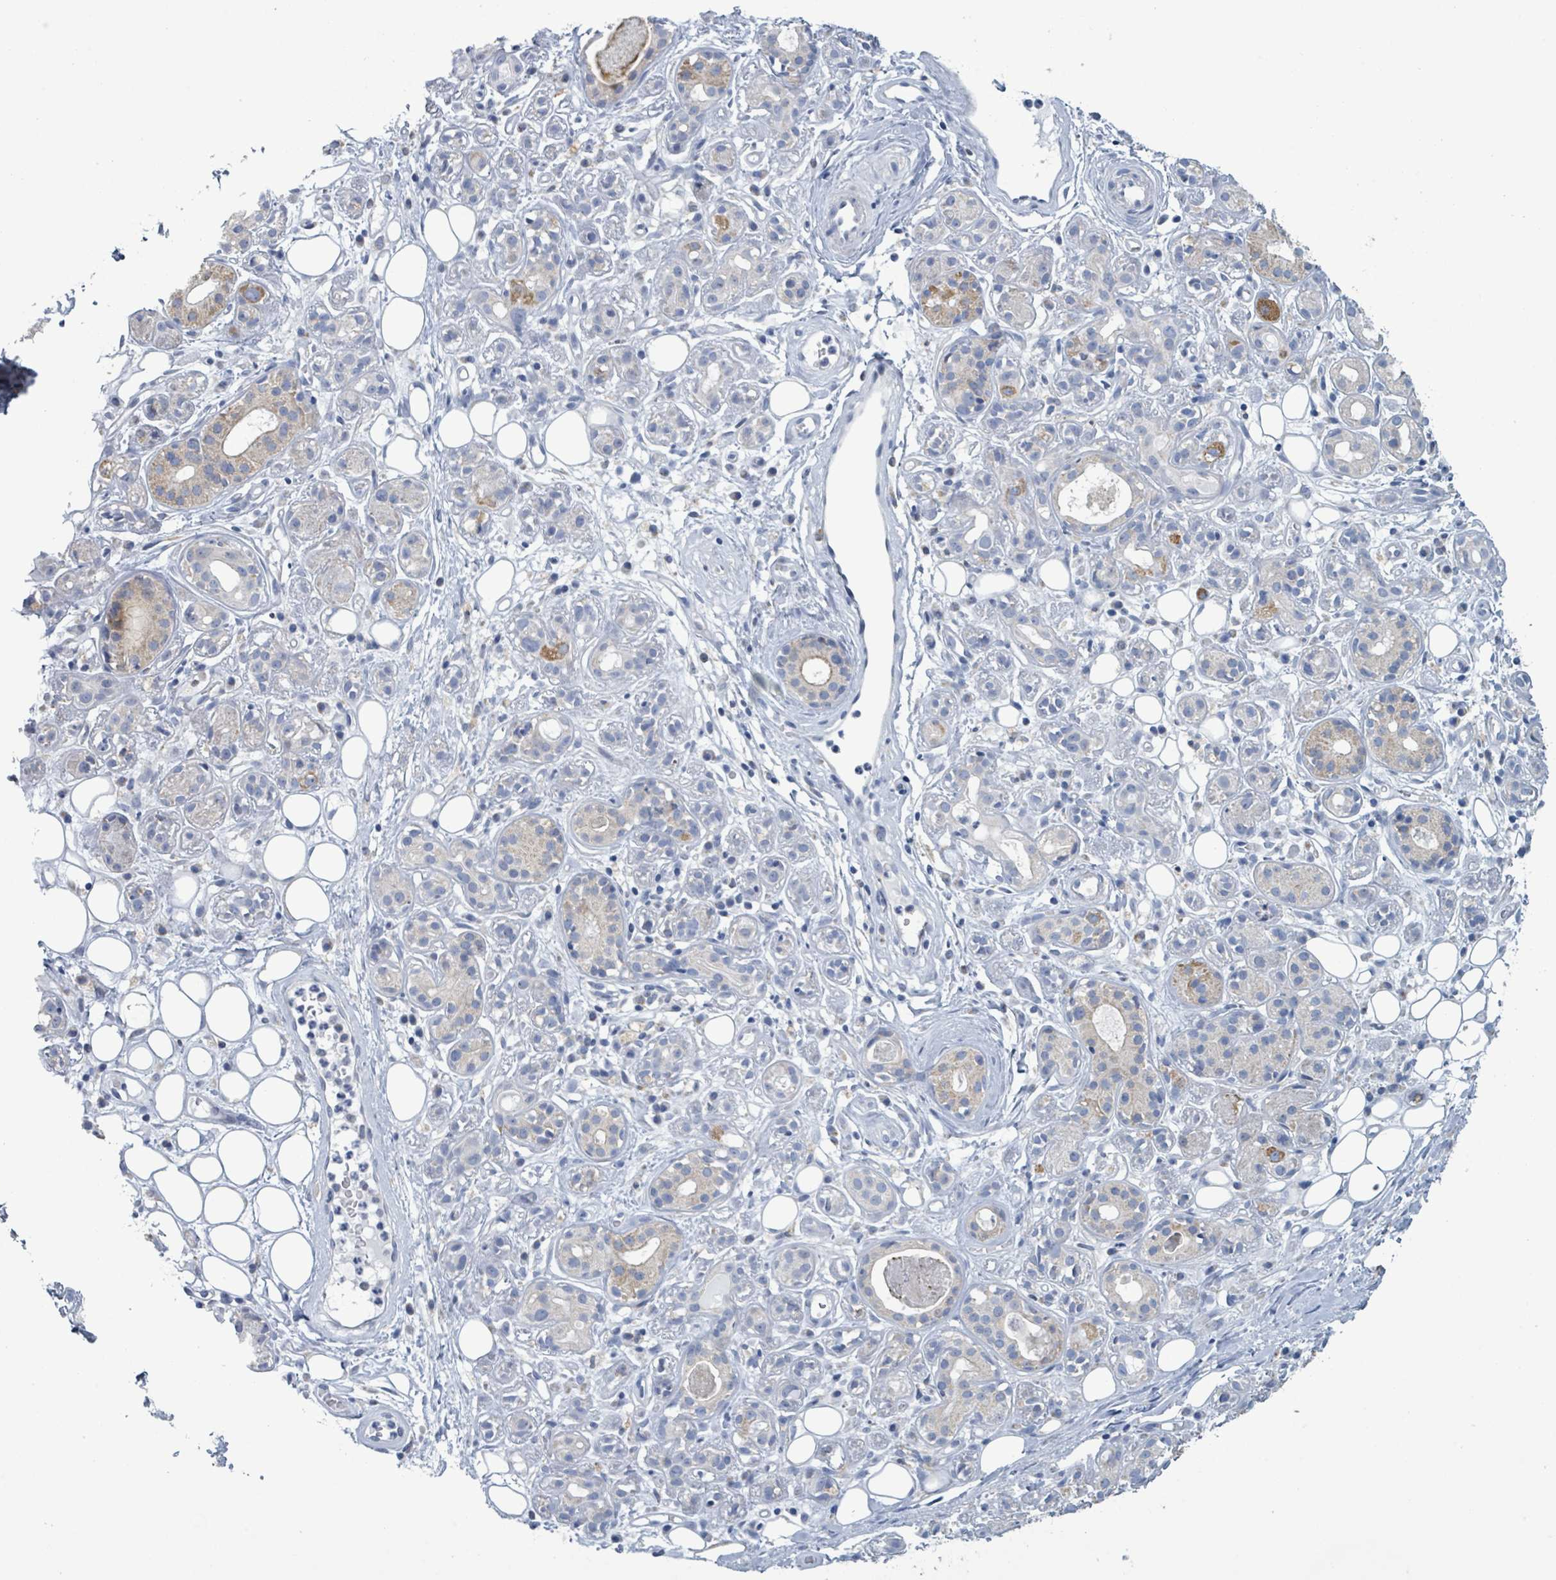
{"staining": {"intensity": "moderate", "quantity": "<25%", "location": "cytoplasmic/membranous"}, "tissue": "salivary gland", "cell_type": "Glandular cells", "image_type": "normal", "snomed": [{"axis": "morphology", "description": "Normal tissue, NOS"}, {"axis": "topography", "description": "Salivary gland"}], "caption": "This image demonstrates IHC staining of unremarkable salivary gland, with low moderate cytoplasmic/membranous staining in about <25% of glandular cells.", "gene": "AKR1C4", "patient": {"sex": "male", "age": 54}}